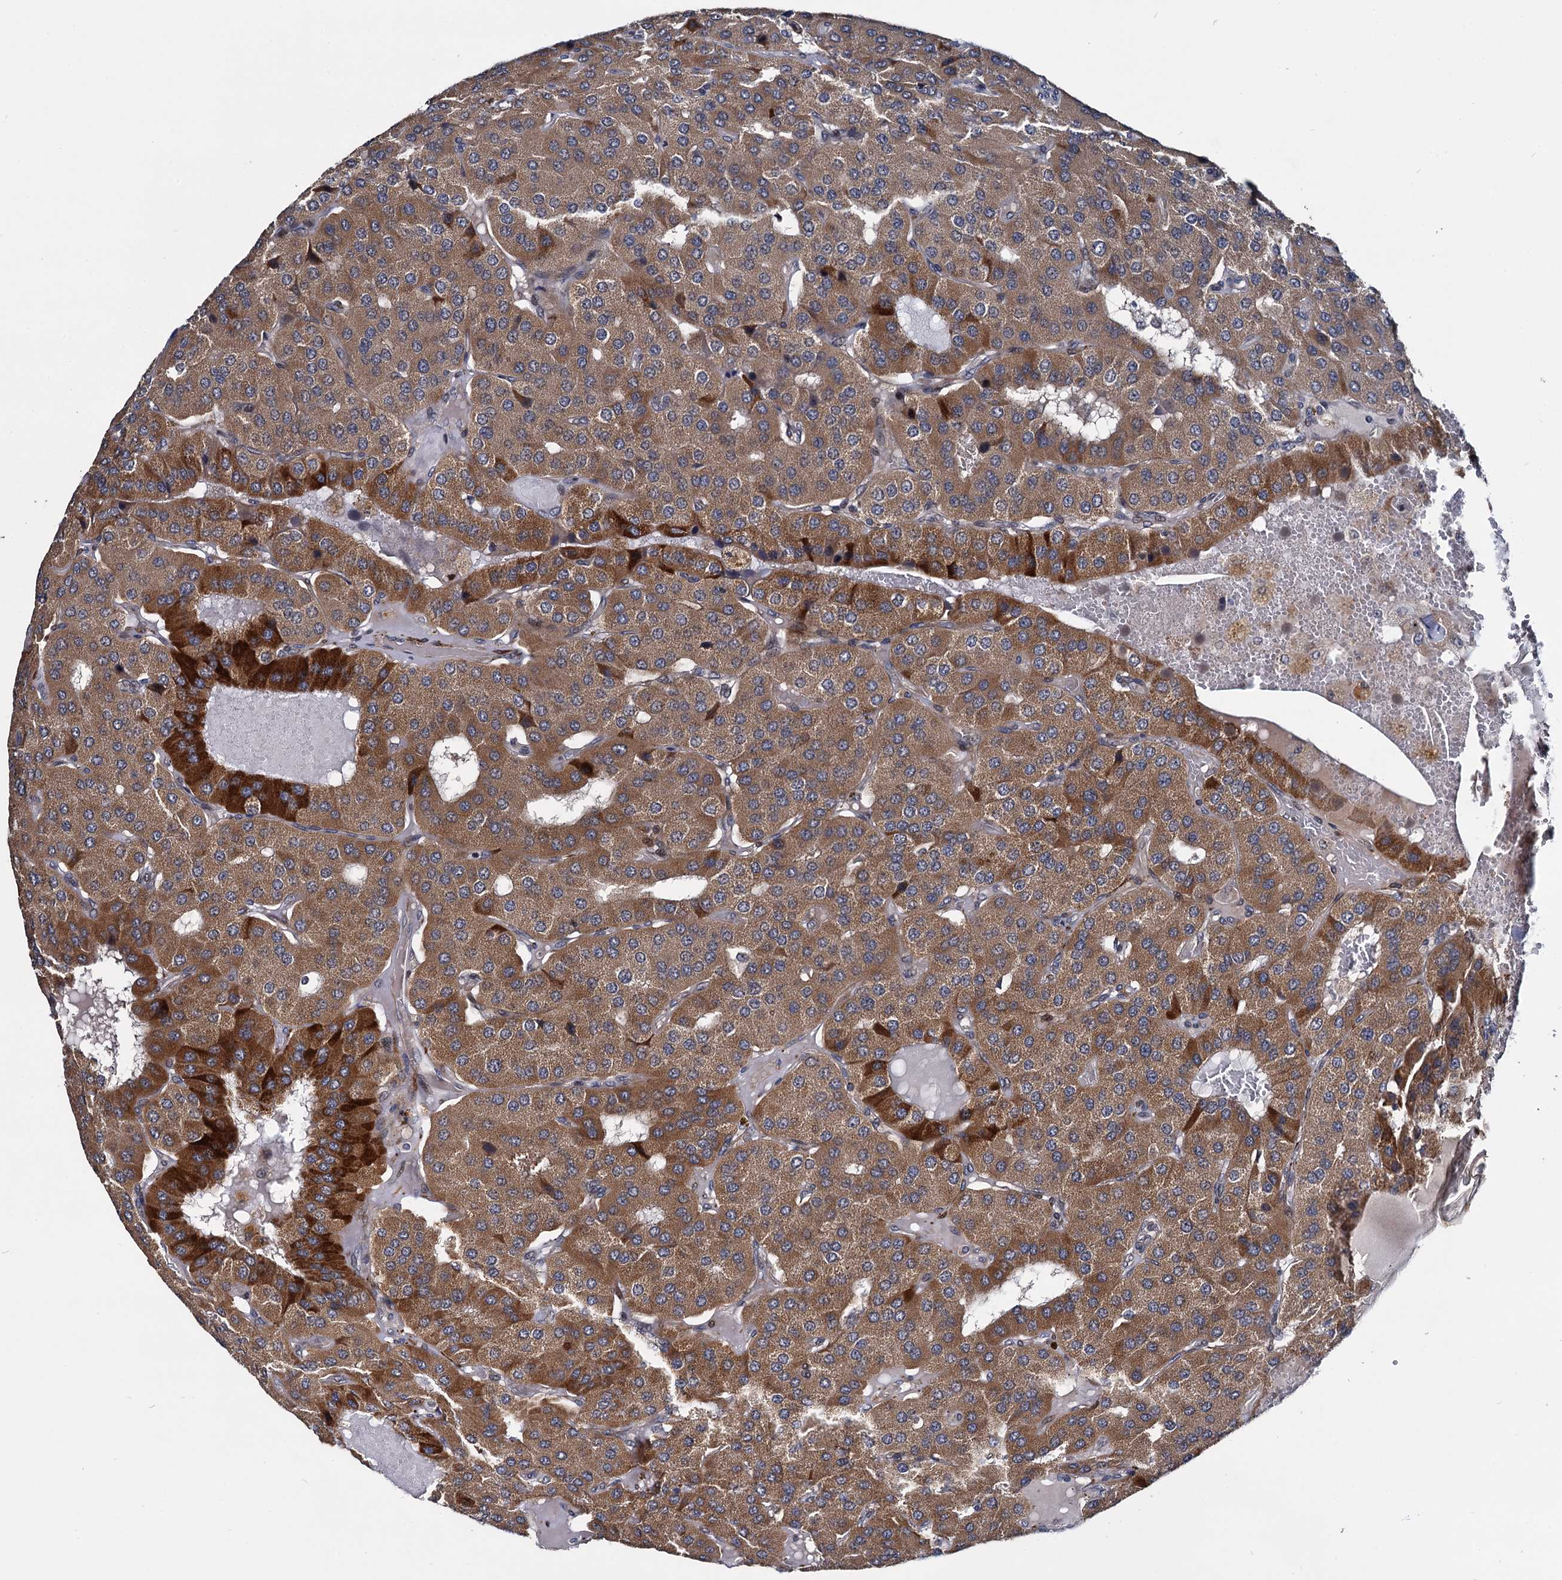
{"staining": {"intensity": "moderate", "quantity": ">75%", "location": "cytoplasmic/membranous"}, "tissue": "parathyroid gland", "cell_type": "Glandular cells", "image_type": "normal", "snomed": [{"axis": "morphology", "description": "Normal tissue, NOS"}, {"axis": "morphology", "description": "Adenoma, NOS"}, {"axis": "topography", "description": "Parathyroid gland"}], "caption": "Moderate cytoplasmic/membranous staining is seen in approximately >75% of glandular cells in benign parathyroid gland. (IHC, brightfield microscopy, high magnification).", "gene": "ARHGAP42", "patient": {"sex": "female", "age": 86}}